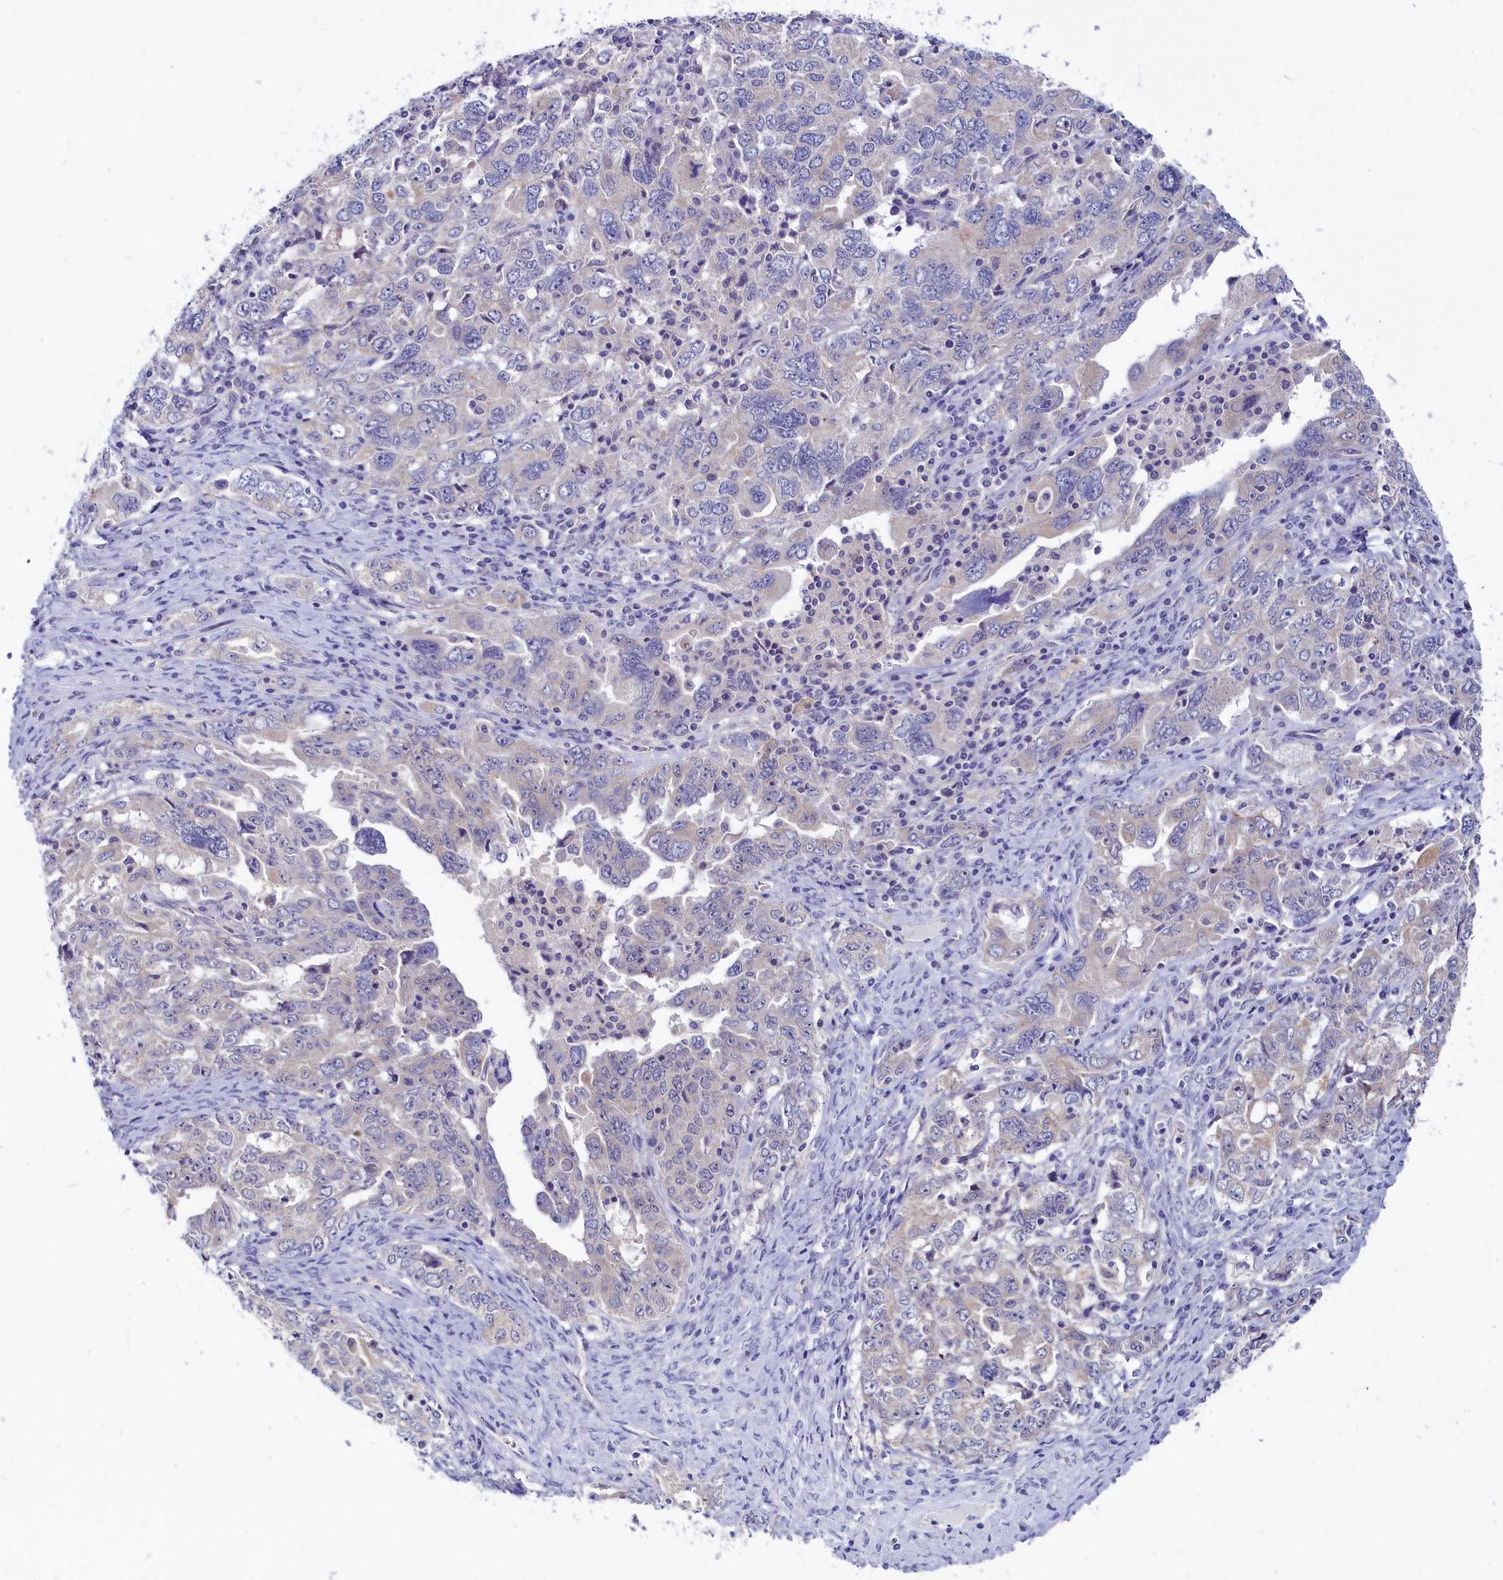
{"staining": {"intensity": "negative", "quantity": "none", "location": "none"}, "tissue": "ovarian cancer", "cell_type": "Tumor cells", "image_type": "cancer", "snomed": [{"axis": "morphology", "description": "Carcinoma, endometroid"}, {"axis": "topography", "description": "Ovary"}], "caption": "Human ovarian cancer stained for a protein using immunohistochemistry displays no staining in tumor cells.", "gene": "CIAPIN1", "patient": {"sex": "female", "age": 62}}